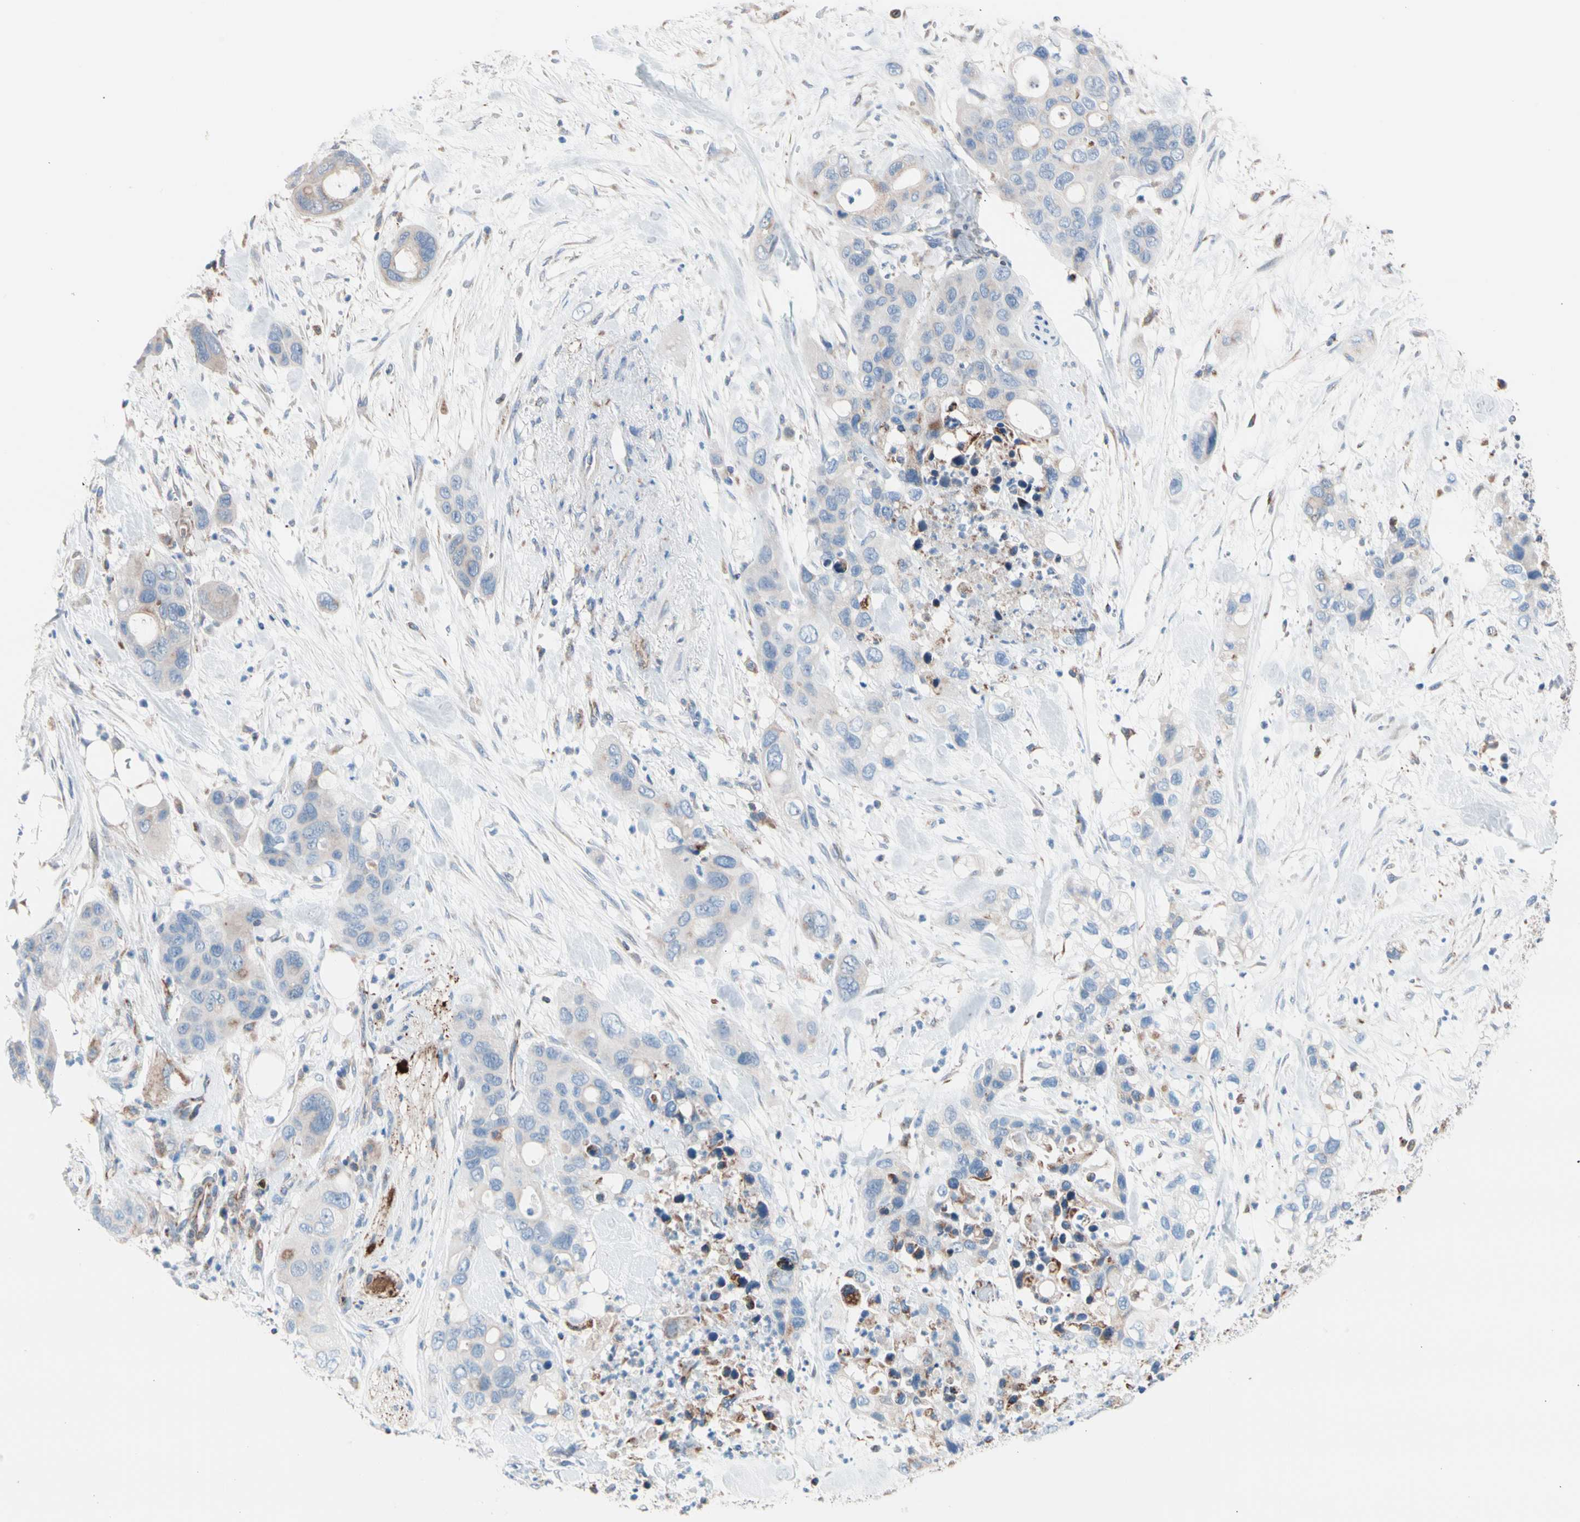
{"staining": {"intensity": "weak", "quantity": "<25%", "location": "cytoplasmic/membranous"}, "tissue": "pancreatic cancer", "cell_type": "Tumor cells", "image_type": "cancer", "snomed": [{"axis": "morphology", "description": "Adenocarcinoma, NOS"}, {"axis": "topography", "description": "Pancreas"}], "caption": "Immunohistochemical staining of pancreatic cancer reveals no significant positivity in tumor cells.", "gene": "HK1", "patient": {"sex": "female", "age": 71}}